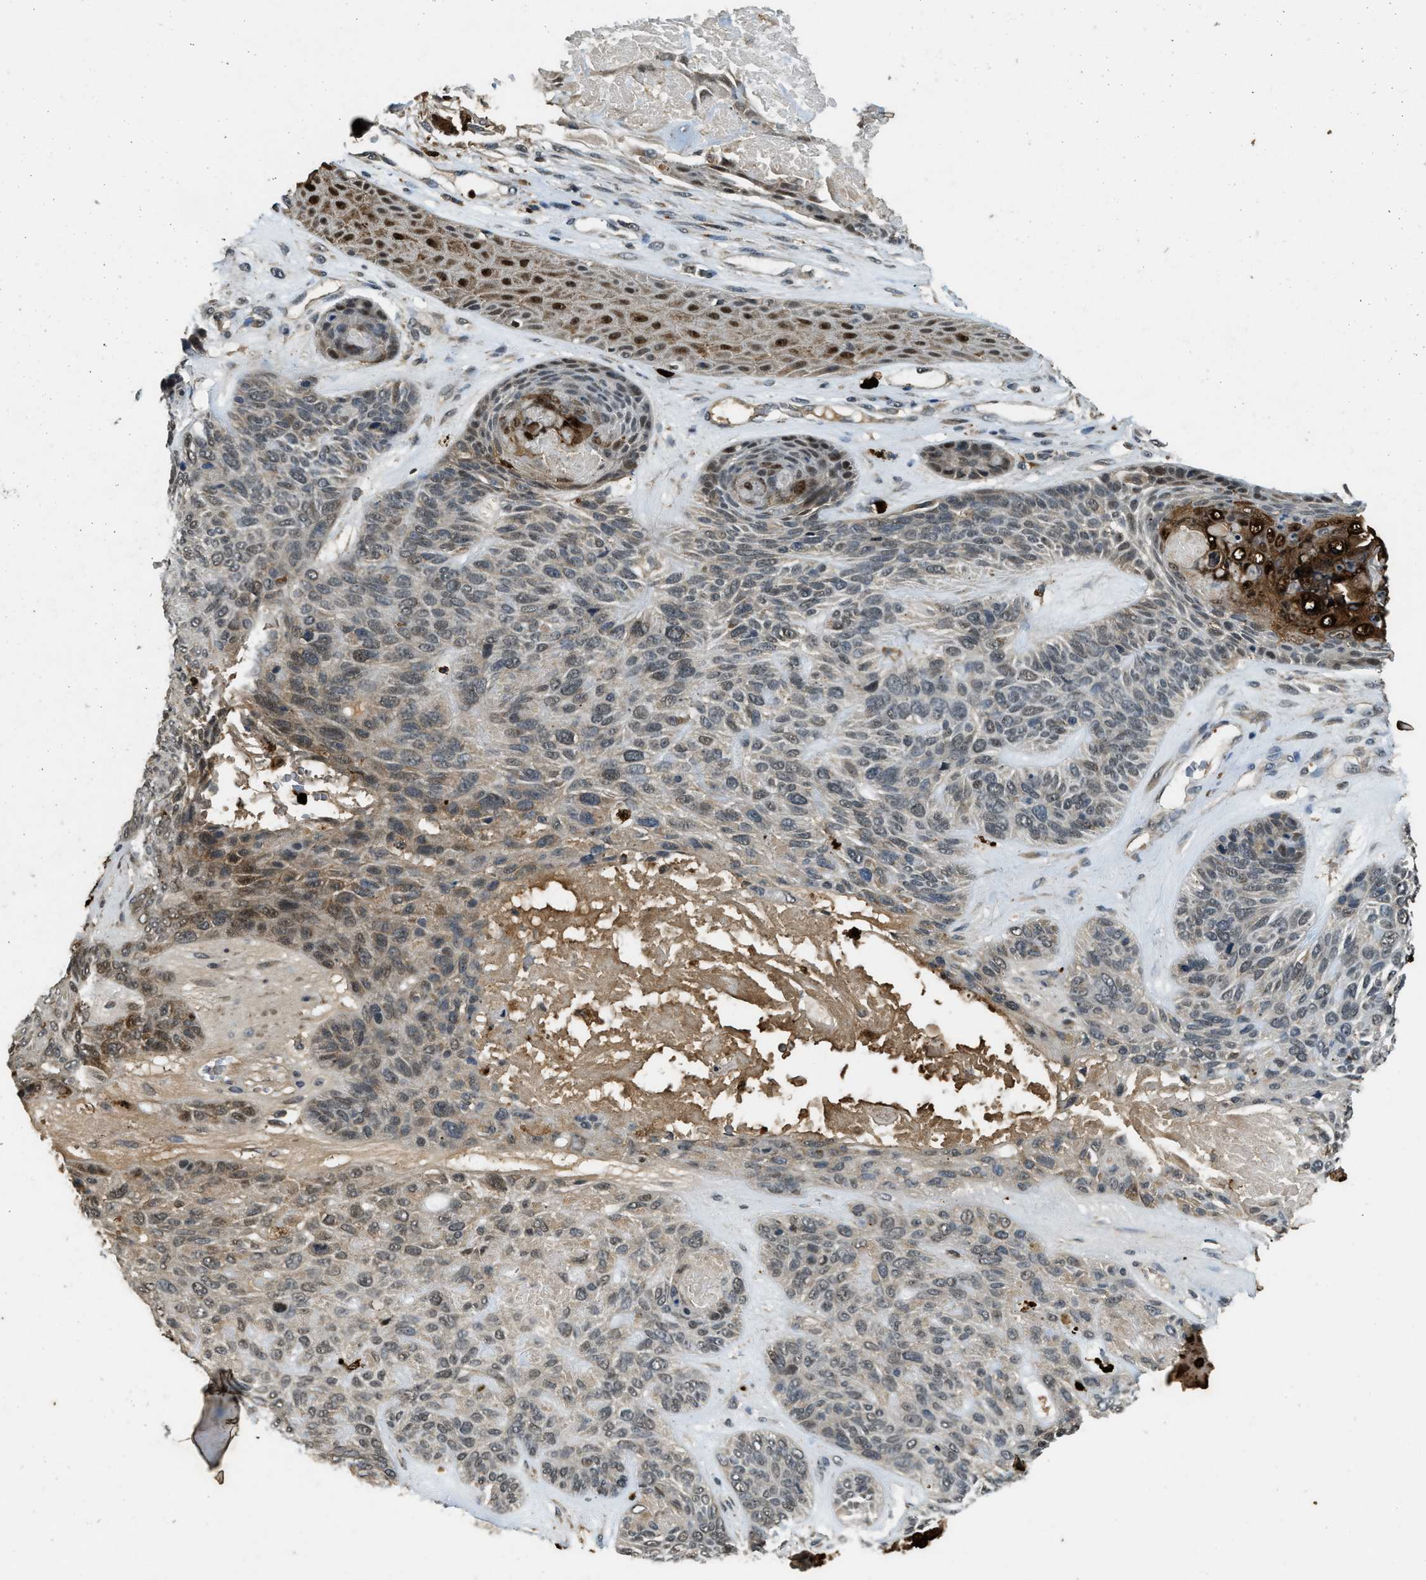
{"staining": {"intensity": "weak", "quantity": "<25%", "location": "cytoplasmic/membranous"}, "tissue": "skin cancer", "cell_type": "Tumor cells", "image_type": "cancer", "snomed": [{"axis": "morphology", "description": "Basal cell carcinoma"}, {"axis": "topography", "description": "Skin"}], "caption": "Immunohistochemistry (IHC) micrograph of skin basal cell carcinoma stained for a protein (brown), which exhibits no expression in tumor cells.", "gene": "RNF141", "patient": {"sex": "male", "age": 55}}